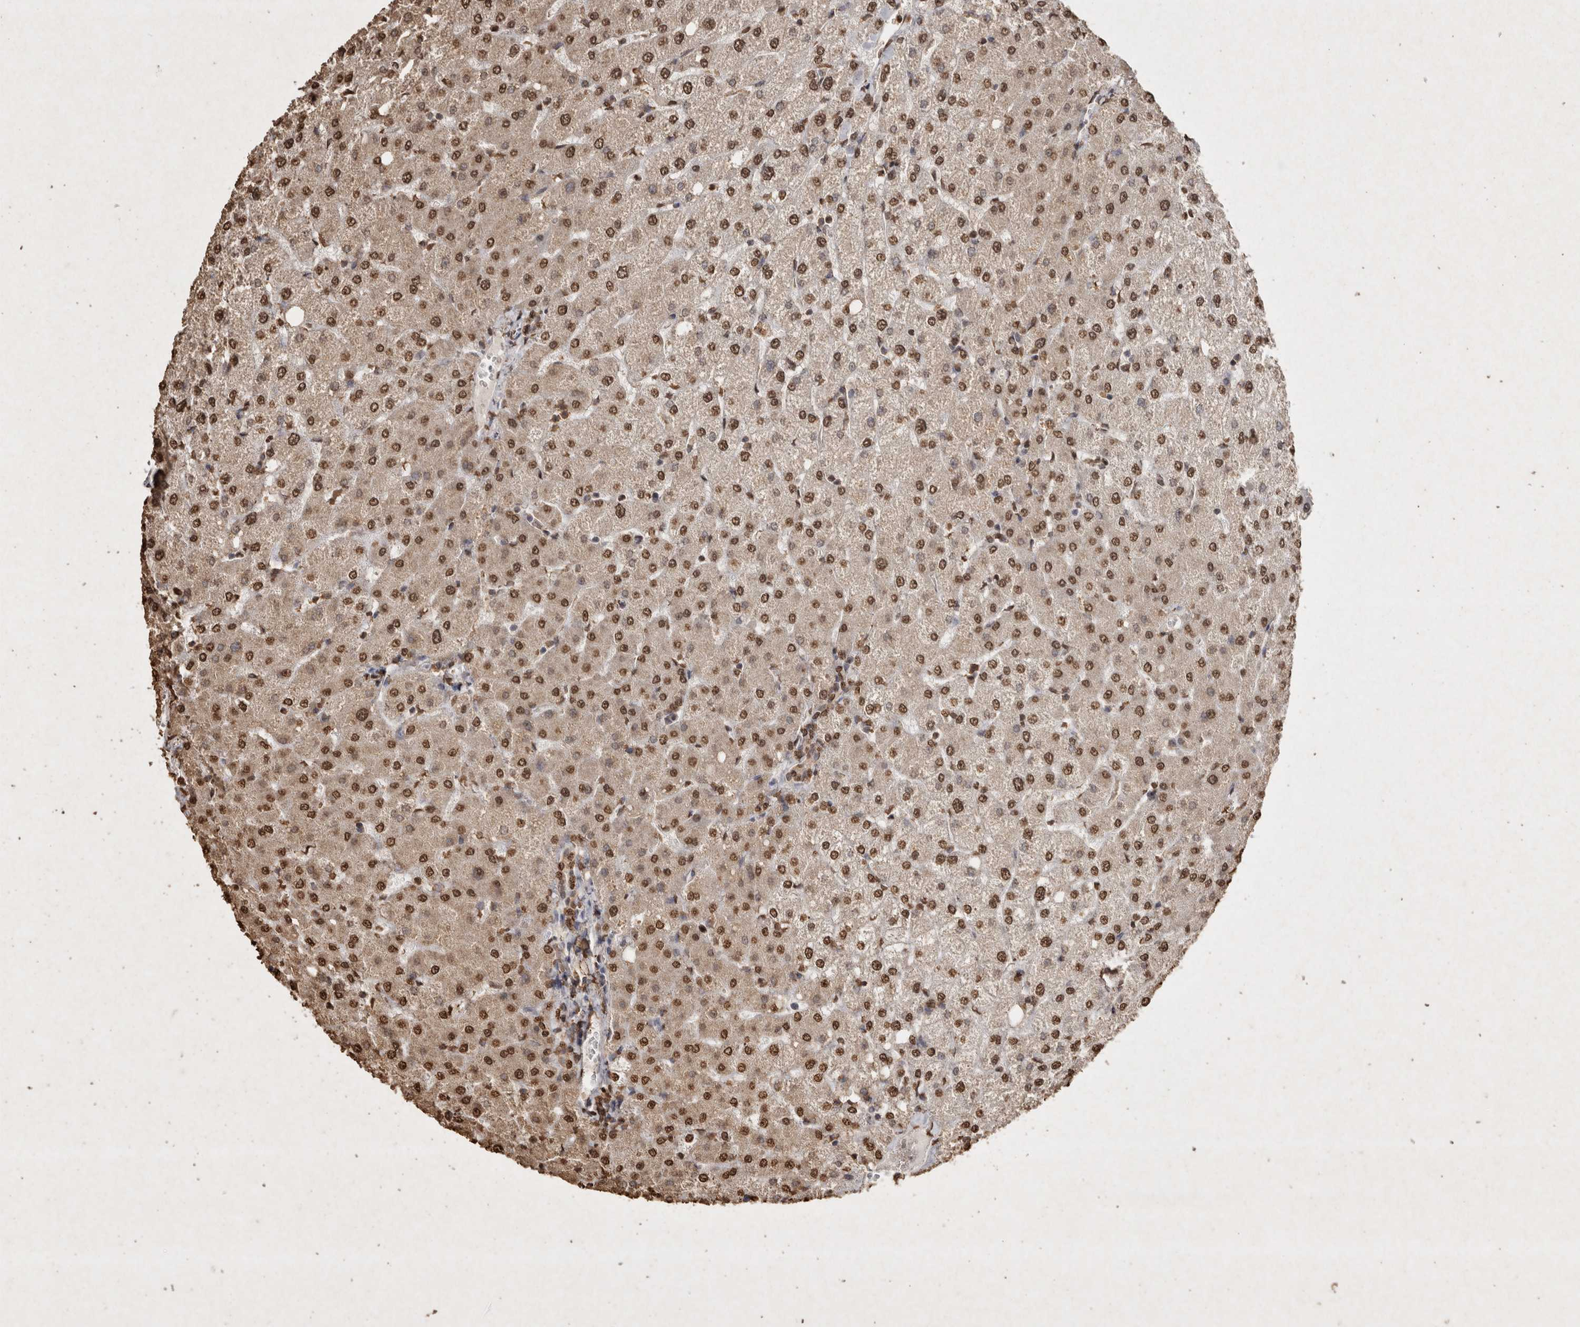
{"staining": {"intensity": "moderate", "quantity": ">75%", "location": "nuclear"}, "tissue": "liver", "cell_type": "Cholangiocytes", "image_type": "normal", "snomed": [{"axis": "morphology", "description": "Normal tissue, NOS"}, {"axis": "topography", "description": "Liver"}], "caption": "Immunohistochemical staining of unremarkable liver reveals moderate nuclear protein expression in approximately >75% of cholangiocytes.", "gene": "FSTL3", "patient": {"sex": "female", "age": 54}}